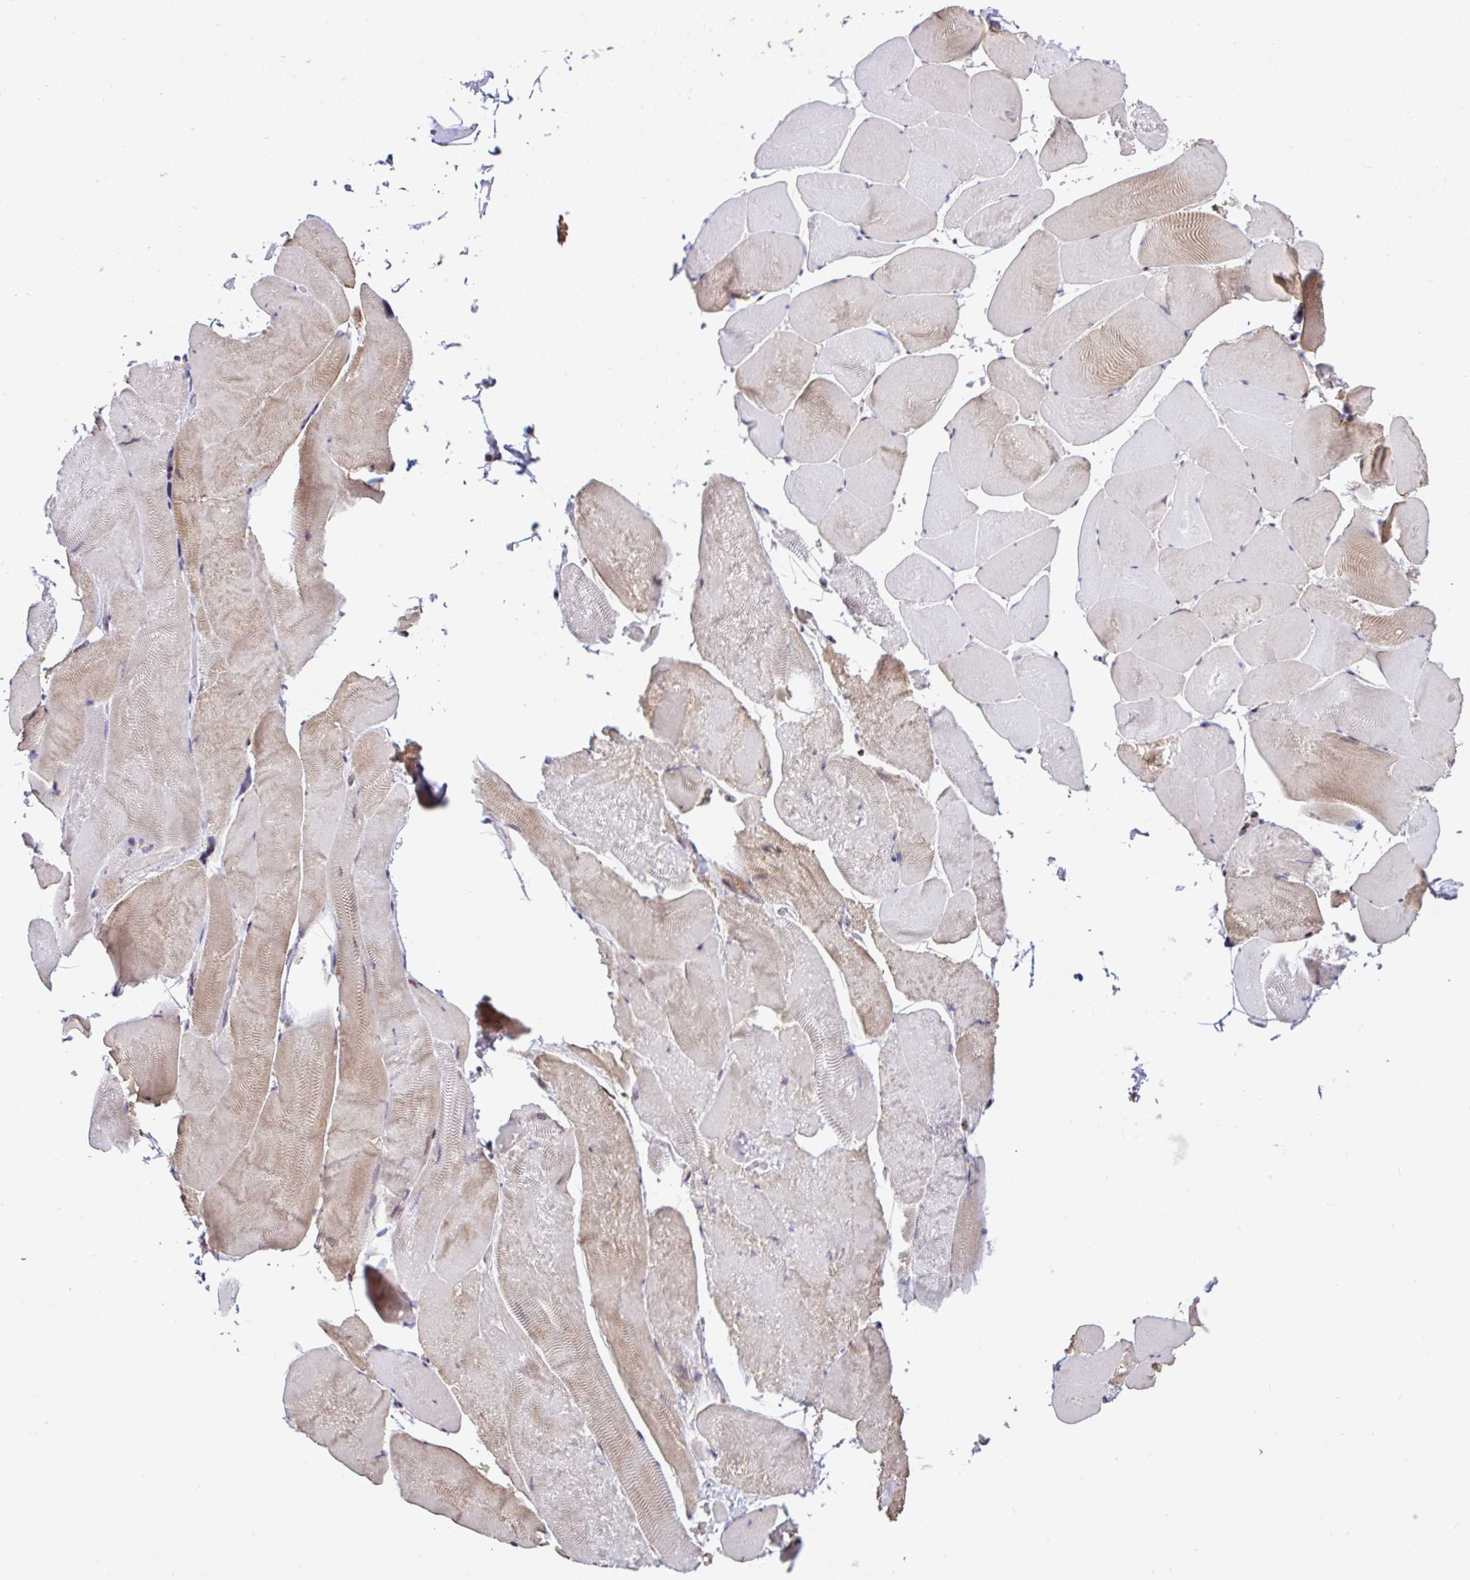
{"staining": {"intensity": "weak", "quantity": "25%-75%", "location": "cytoplasmic/membranous"}, "tissue": "skeletal muscle", "cell_type": "Myocytes", "image_type": "normal", "snomed": [{"axis": "morphology", "description": "Normal tissue, NOS"}, {"axis": "topography", "description": "Skeletal muscle"}], "caption": "An immunohistochemistry (IHC) photomicrograph of normal tissue is shown. Protein staining in brown shows weak cytoplasmic/membranous positivity in skeletal muscle within myocytes.", "gene": "FIGNL1", "patient": {"sex": "female", "age": 64}}